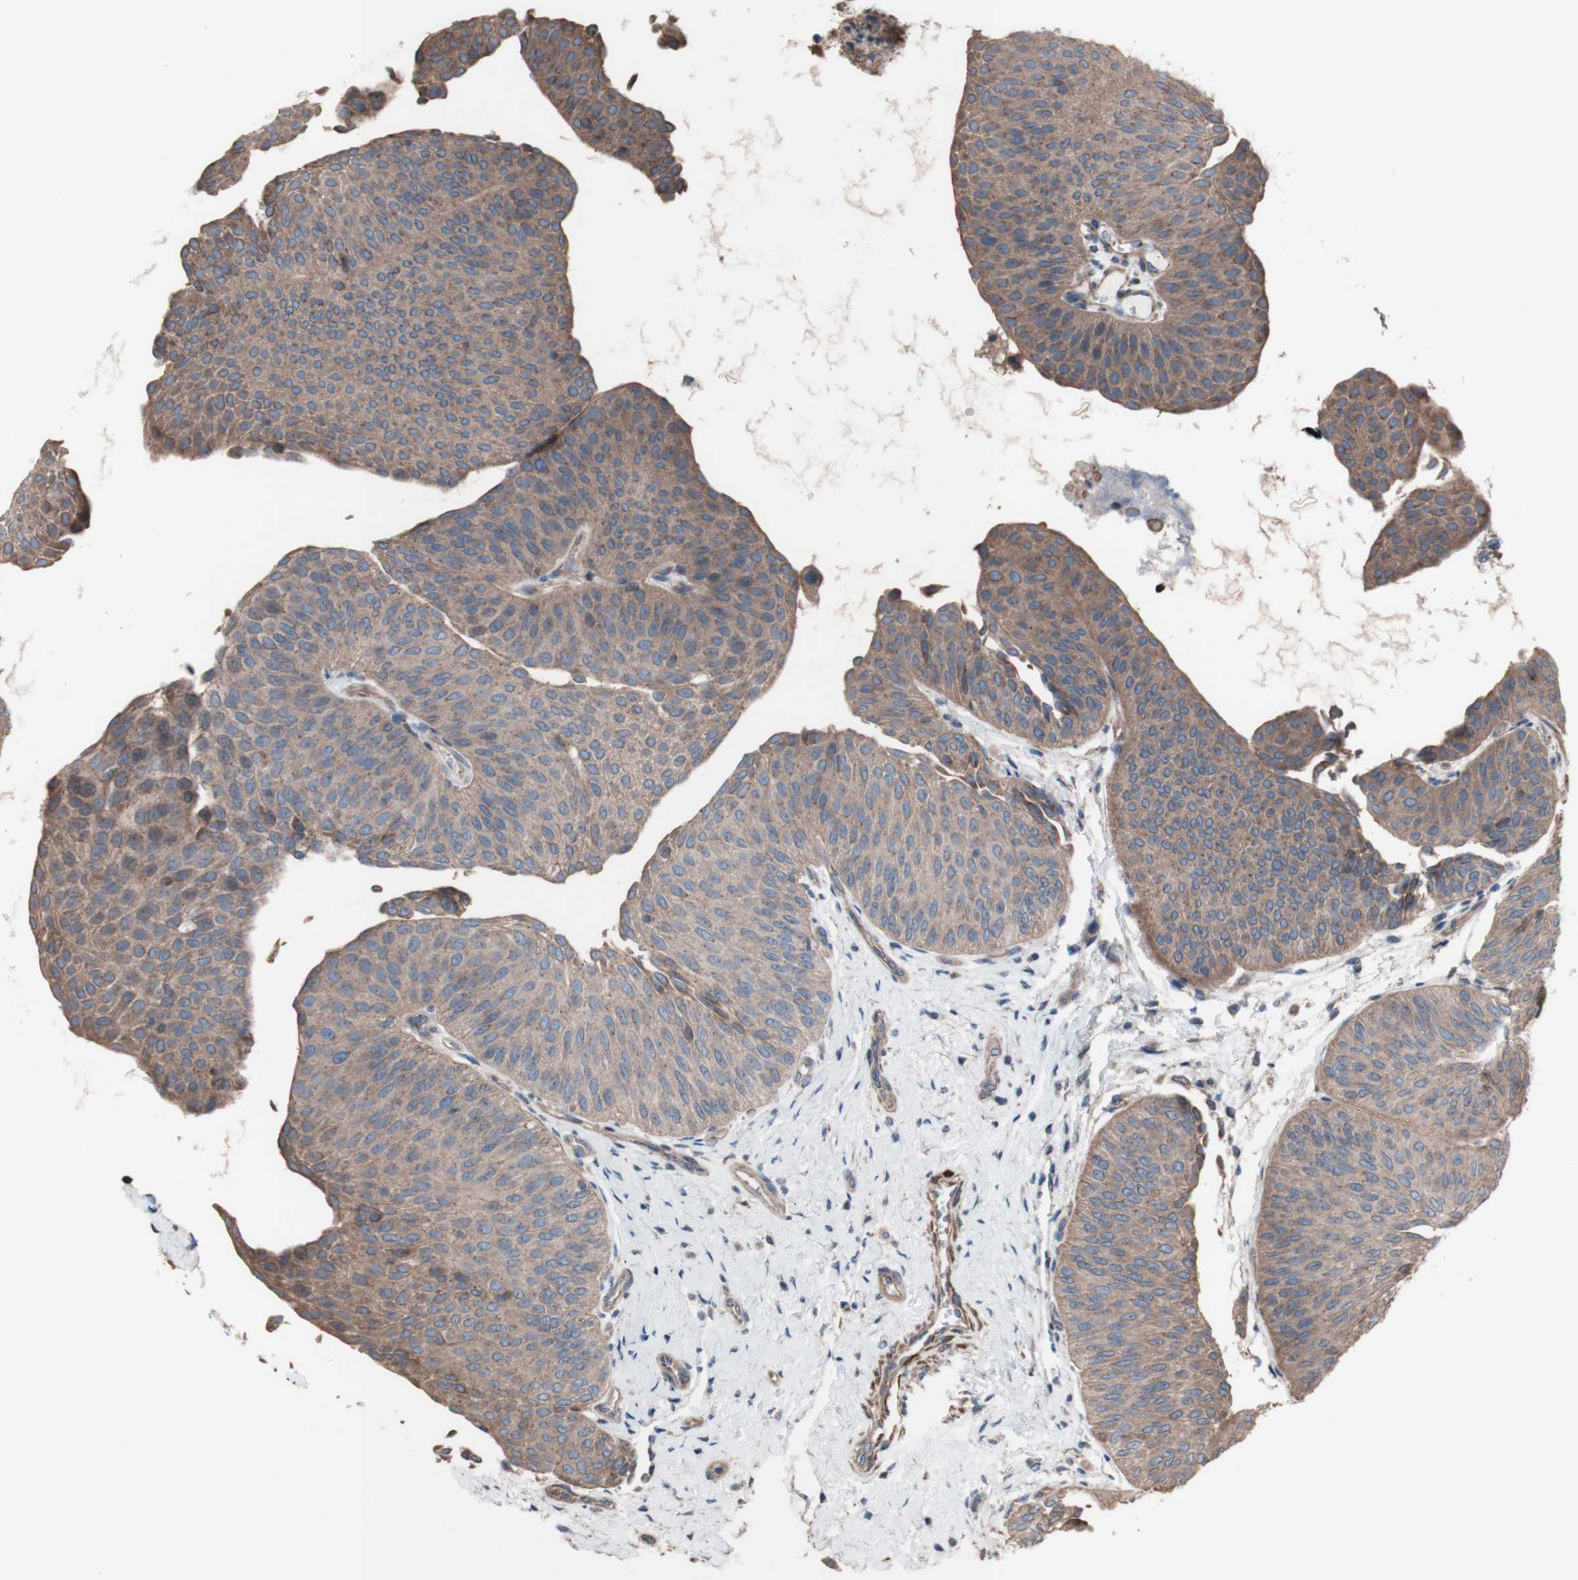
{"staining": {"intensity": "moderate", "quantity": ">75%", "location": "cytoplasmic/membranous"}, "tissue": "urothelial cancer", "cell_type": "Tumor cells", "image_type": "cancer", "snomed": [{"axis": "morphology", "description": "Urothelial carcinoma, Low grade"}, {"axis": "topography", "description": "Urinary bladder"}], "caption": "Brown immunohistochemical staining in urothelial cancer demonstrates moderate cytoplasmic/membranous positivity in about >75% of tumor cells.", "gene": "COPB1", "patient": {"sex": "female", "age": 60}}